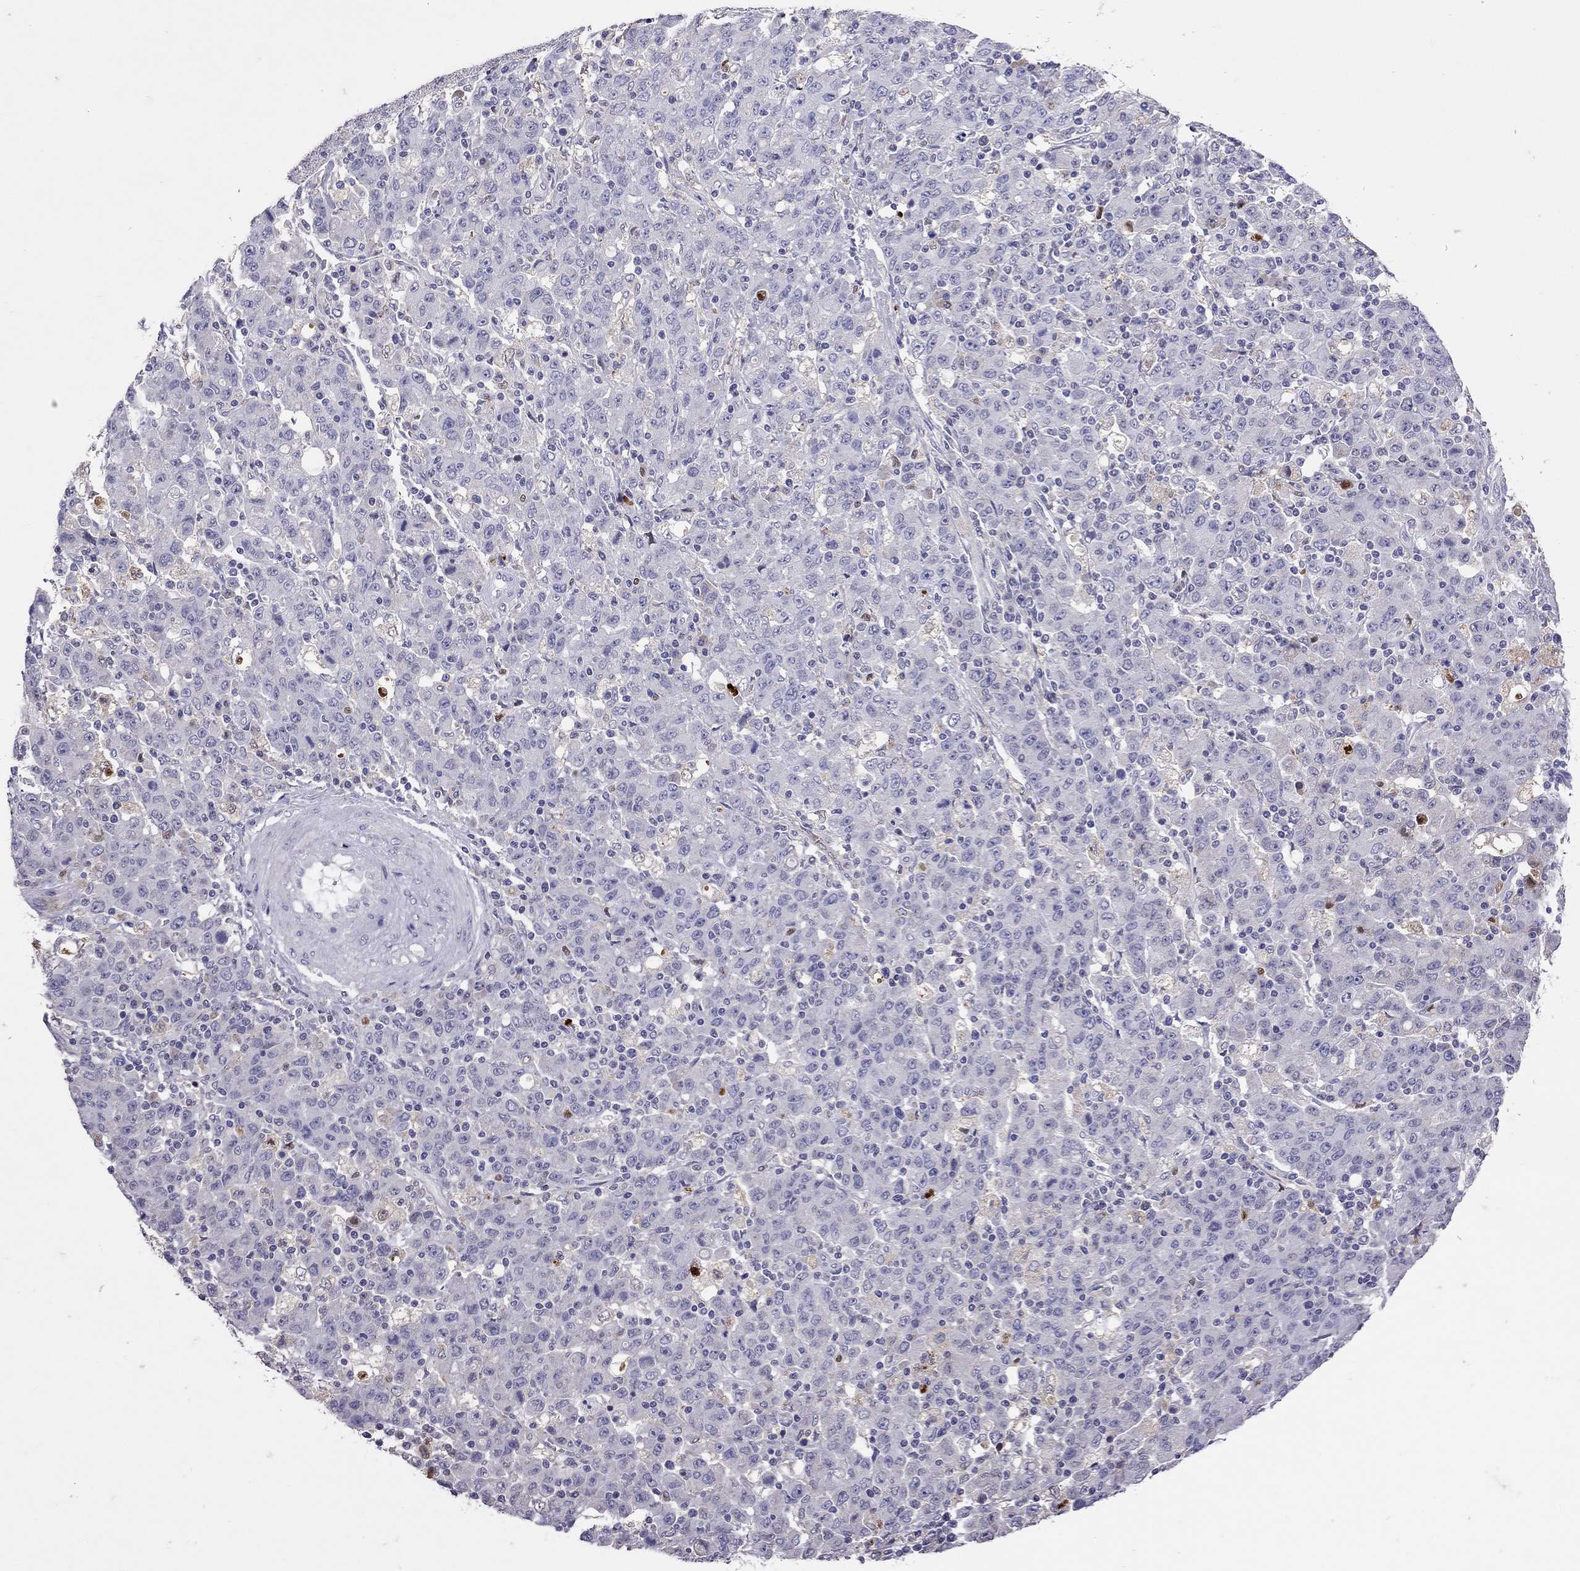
{"staining": {"intensity": "negative", "quantity": "none", "location": "none"}, "tissue": "stomach cancer", "cell_type": "Tumor cells", "image_type": "cancer", "snomed": [{"axis": "morphology", "description": "Adenocarcinoma, NOS"}, {"axis": "topography", "description": "Stomach, upper"}], "caption": "The IHC micrograph has no significant staining in tumor cells of stomach cancer tissue.", "gene": "SERPINA3", "patient": {"sex": "male", "age": 69}}